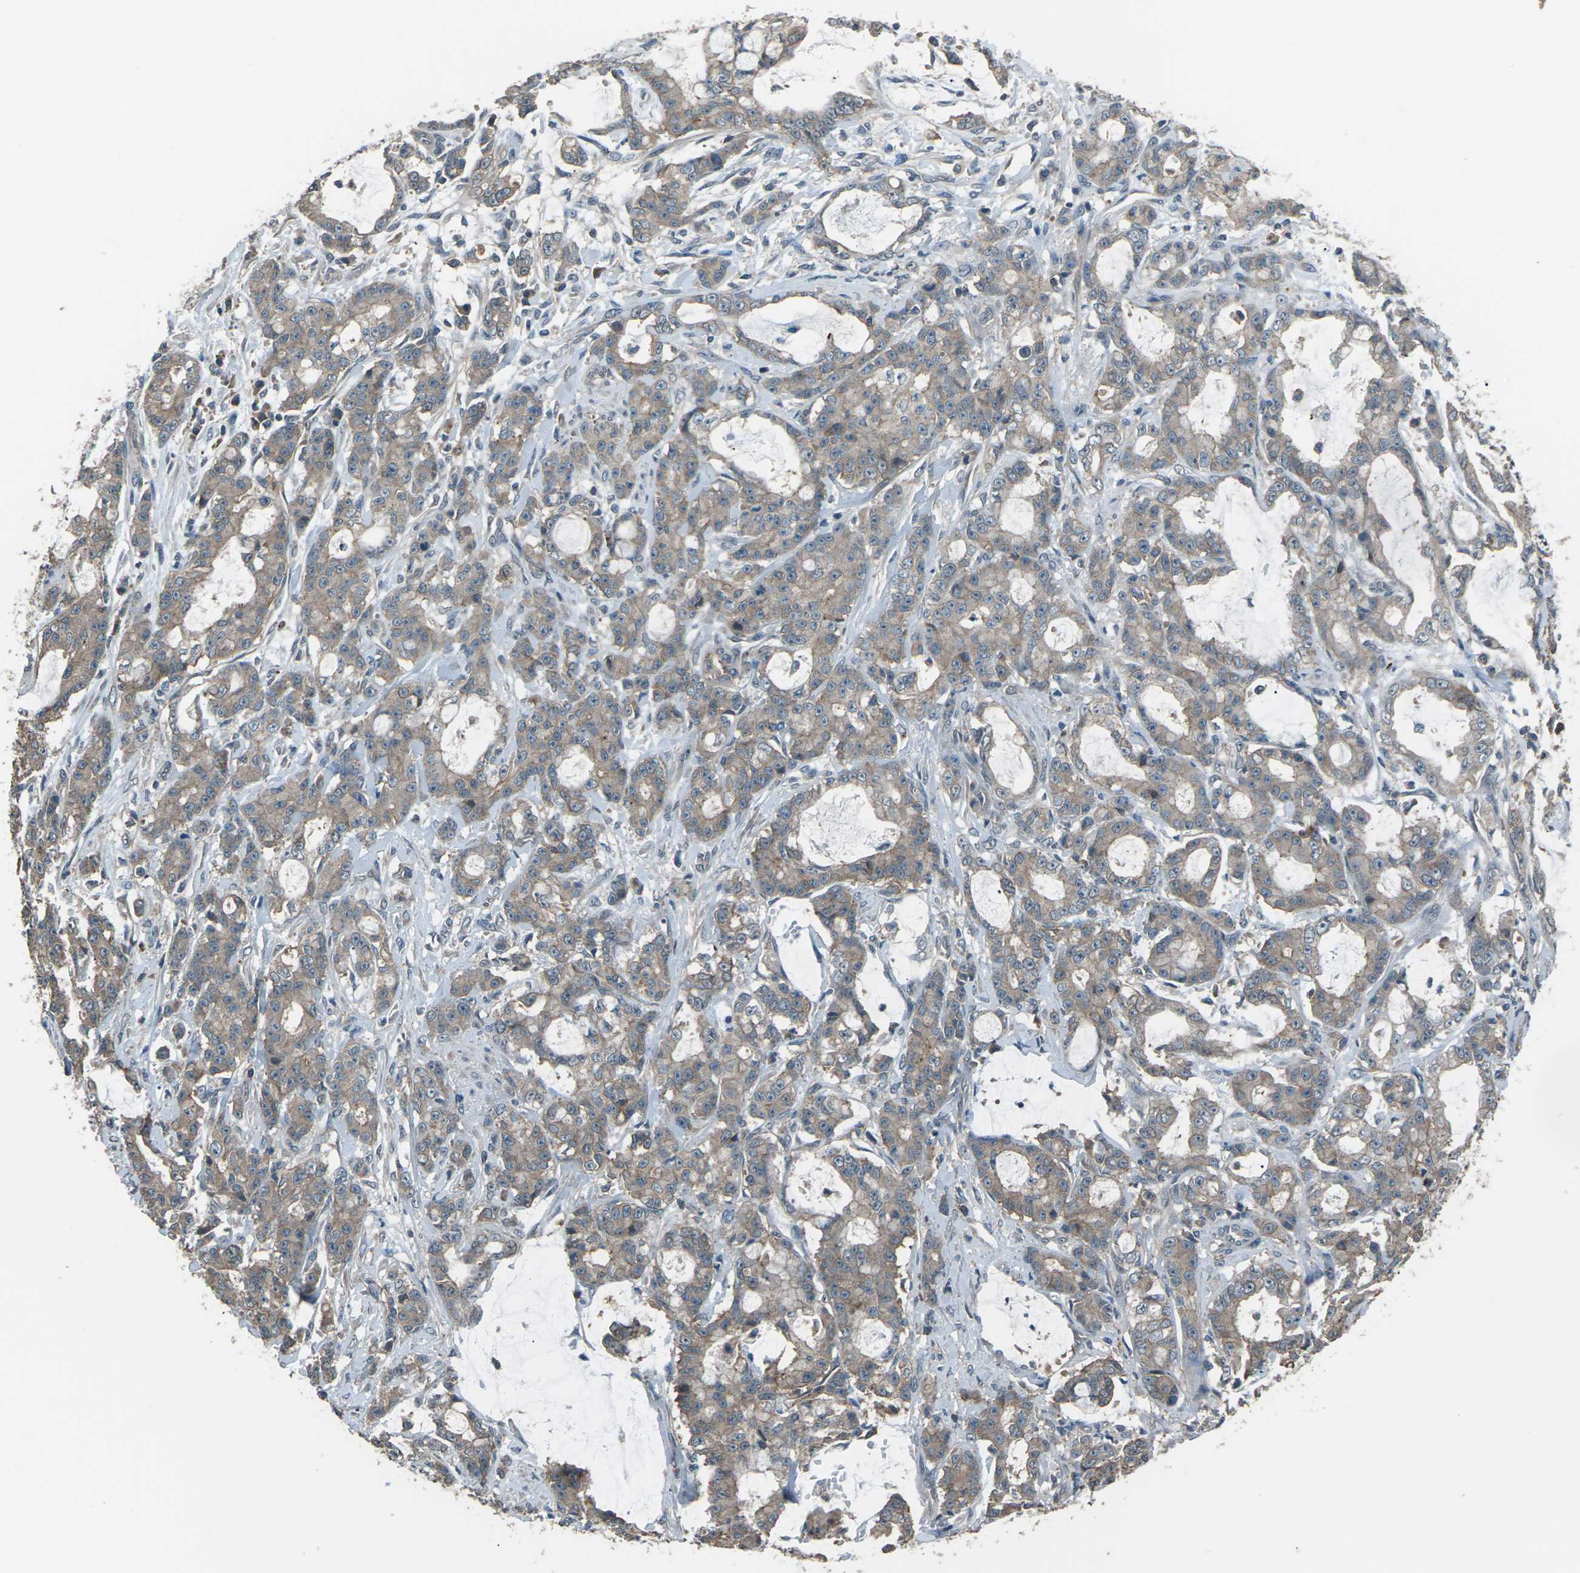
{"staining": {"intensity": "weak", "quantity": ">75%", "location": "cytoplasmic/membranous"}, "tissue": "pancreatic cancer", "cell_type": "Tumor cells", "image_type": "cancer", "snomed": [{"axis": "morphology", "description": "Adenocarcinoma, NOS"}, {"axis": "topography", "description": "Pancreas"}], "caption": "Immunohistochemical staining of human pancreatic cancer (adenocarcinoma) shows low levels of weak cytoplasmic/membranous positivity in about >75% of tumor cells.", "gene": "CMTM4", "patient": {"sex": "female", "age": 73}}